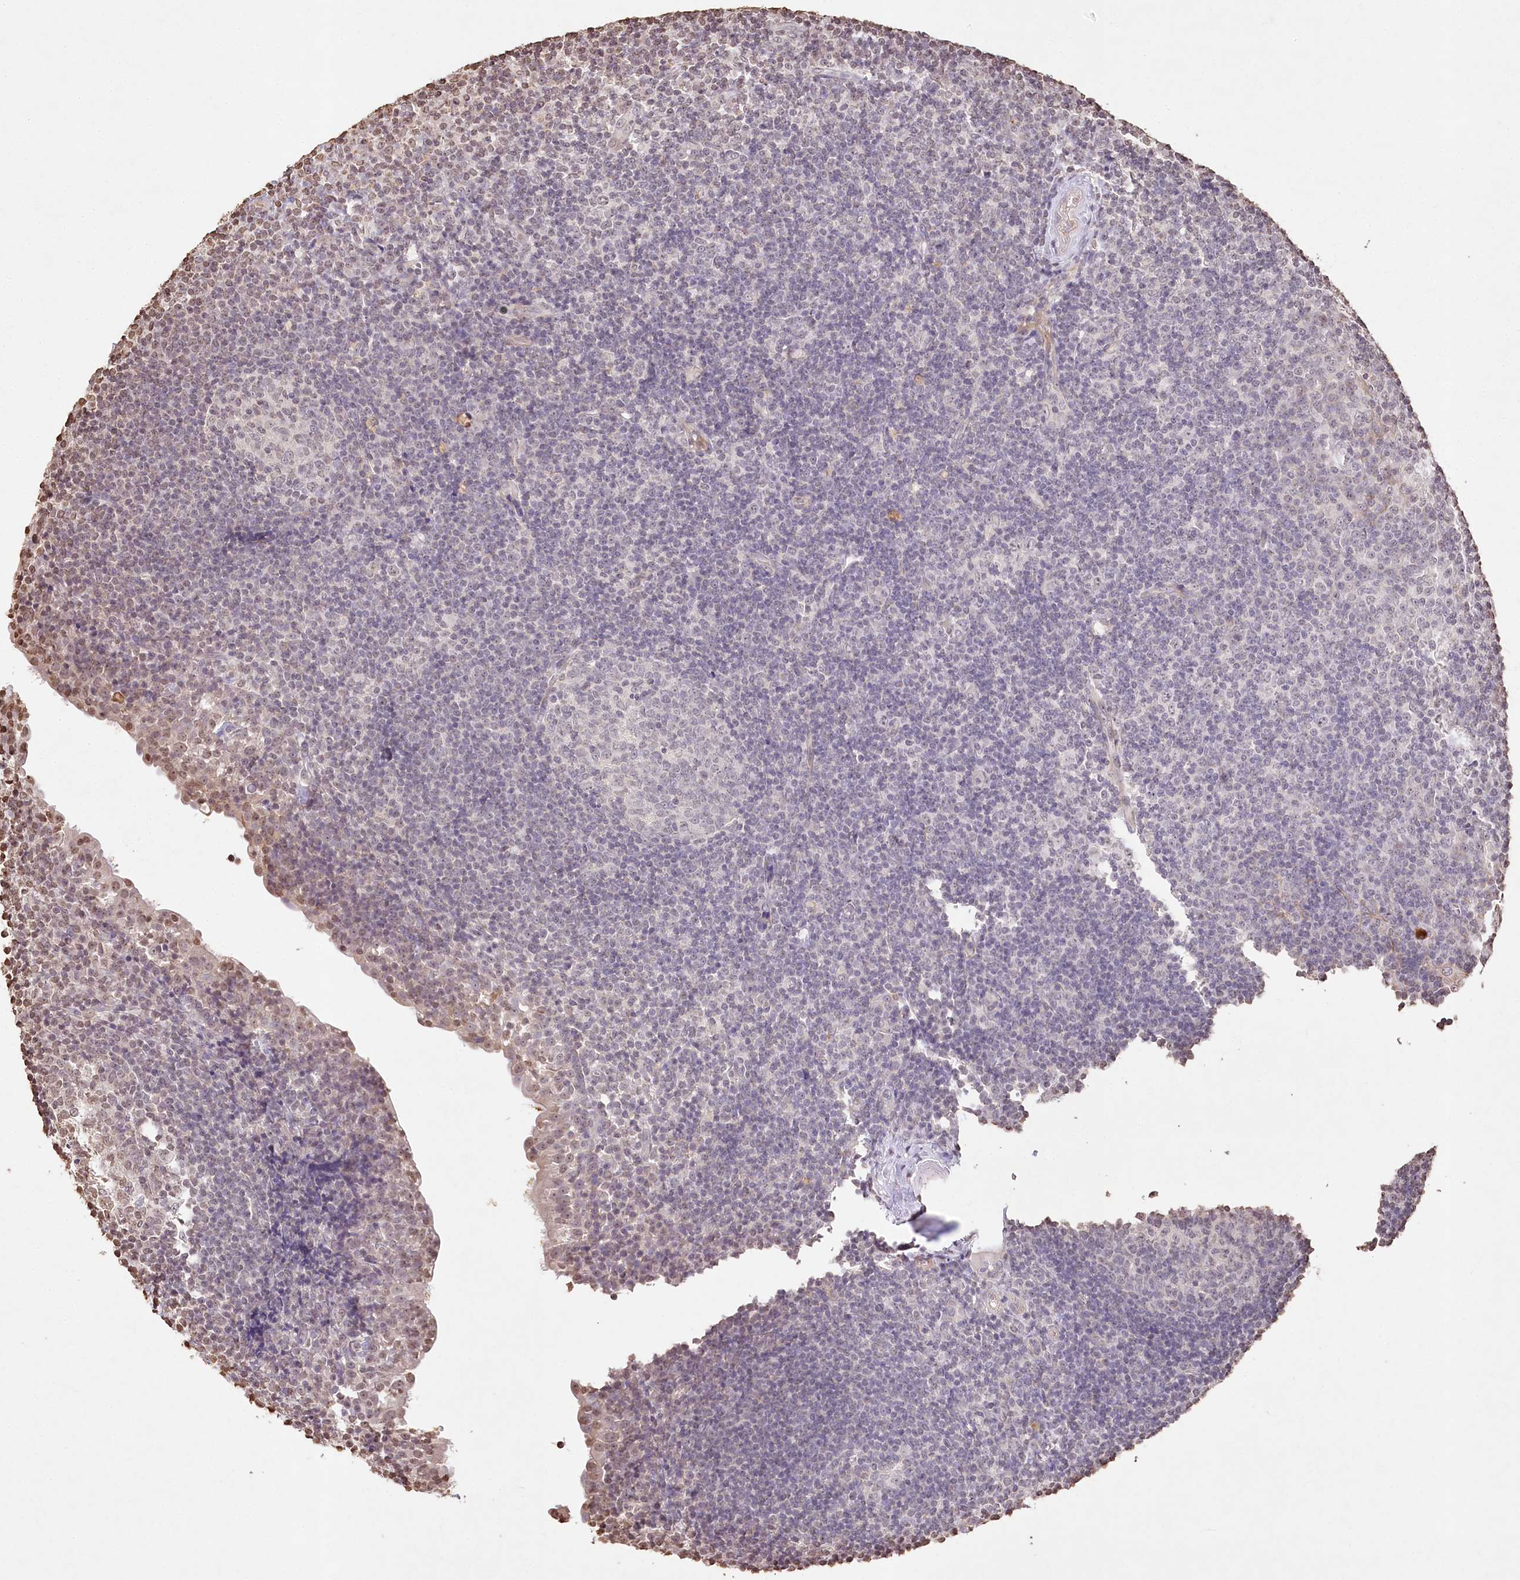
{"staining": {"intensity": "negative", "quantity": "none", "location": "none"}, "tissue": "tonsil", "cell_type": "Germinal center cells", "image_type": "normal", "snomed": [{"axis": "morphology", "description": "Normal tissue, NOS"}, {"axis": "topography", "description": "Tonsil"}], "caption": "The immunohistochemistry (IHC) photomicrograph has no significant expression in germinal center cells of tonsil. (Stains: DAB (3,3'-diaminobenzidine) immunohistochemistry (IHC) with hematoxylin counter stain, Microscopy: brightfield microscopy at high magnification).", "gene": "DMXL1", "patient": {"sex": "female", "age": 40}}